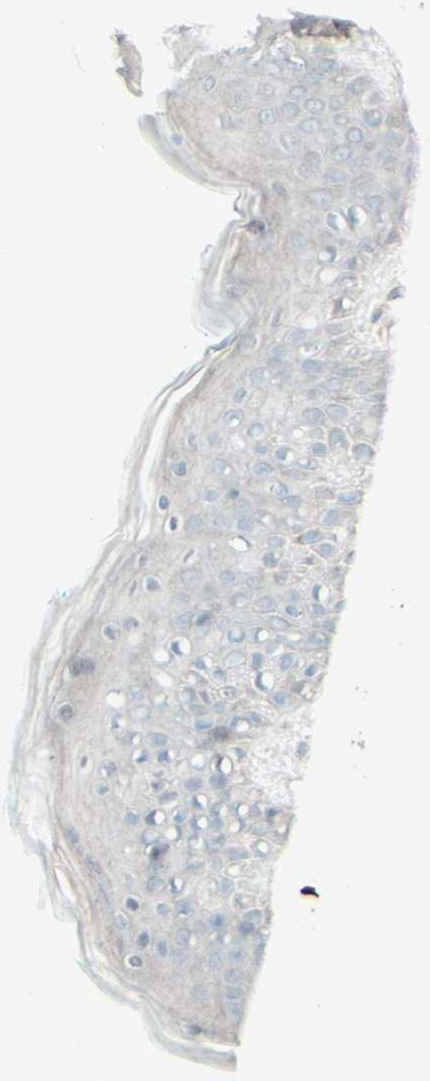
{"staining": {"intensity": "negative", "quantity": "none", "location": "none"}, "tissue": "skin", "cell_type": "Fibroblasts", "image_type": "normal", "snomed": [{"axis": "morphology", "description": "Normal tissue, NOS"}, {"axis": "topography", "description": "Skin"}], "caption": "Fibroblasts show no significant protein positivity in normal skin.", "gene": "GMNN", "patient": {"sex": "male", "age": 16}}